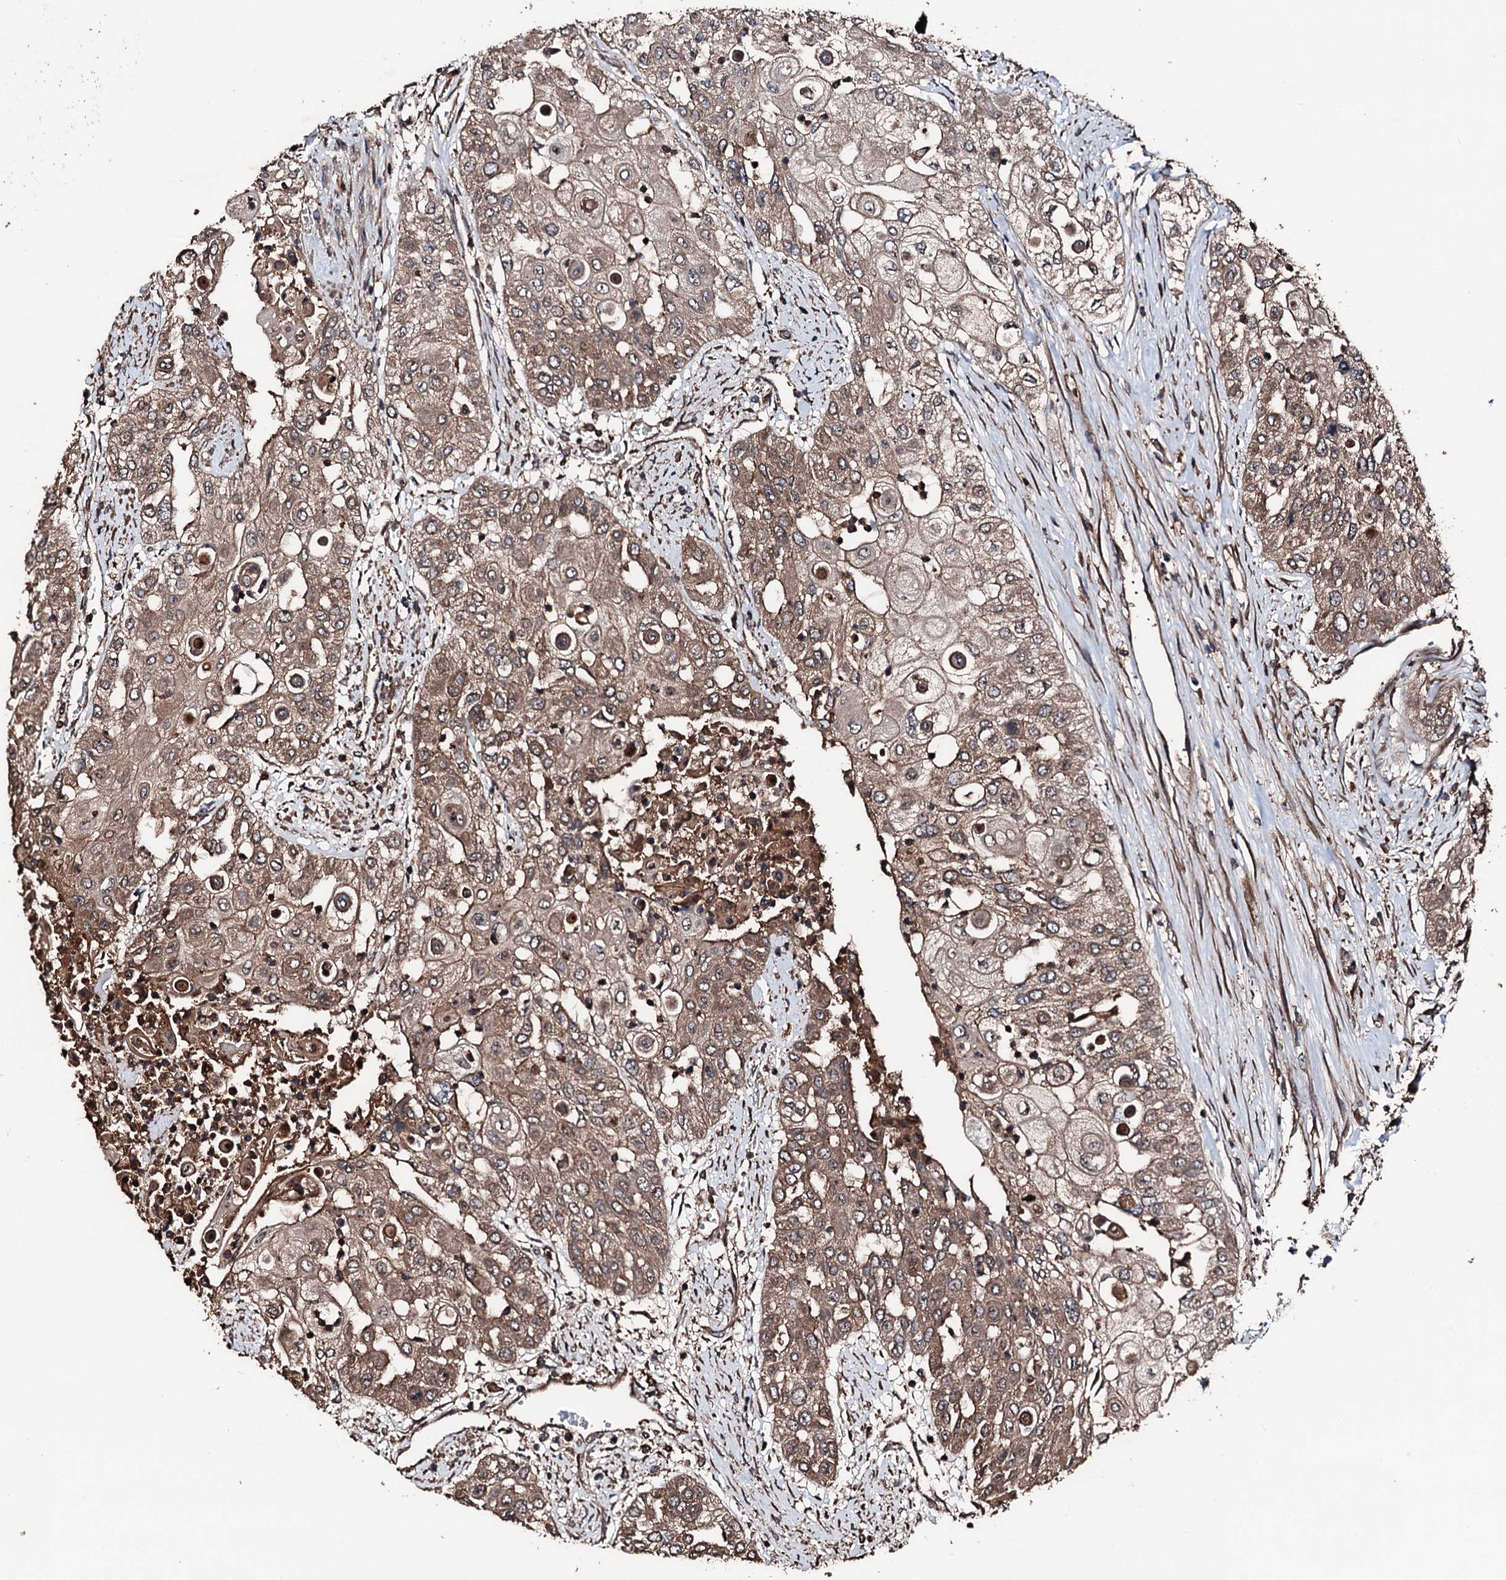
{"staining": {"intensity": "moderate", "quantity": ">75%", "location": "cytoplasmic/membranous"}, "tissue": "urothelial cancer", "cell_type": "Tumor cells", "image_type": "cancer", "snomed": [{"axis": "morphology", "description": "Urothelial carcinoma, High grade"}, {"axis": "topography", "description": "Urinary bladder"}], "caption": "This is an image of immunohistochemistry (IHC) staining of urothelial carcinoma (high-grade), which shows moderate positivity in the cytoplasmic/membranous of tumor cells.", "gene": "KIF18A", "patient": {"sex": "female", "age": 79}}